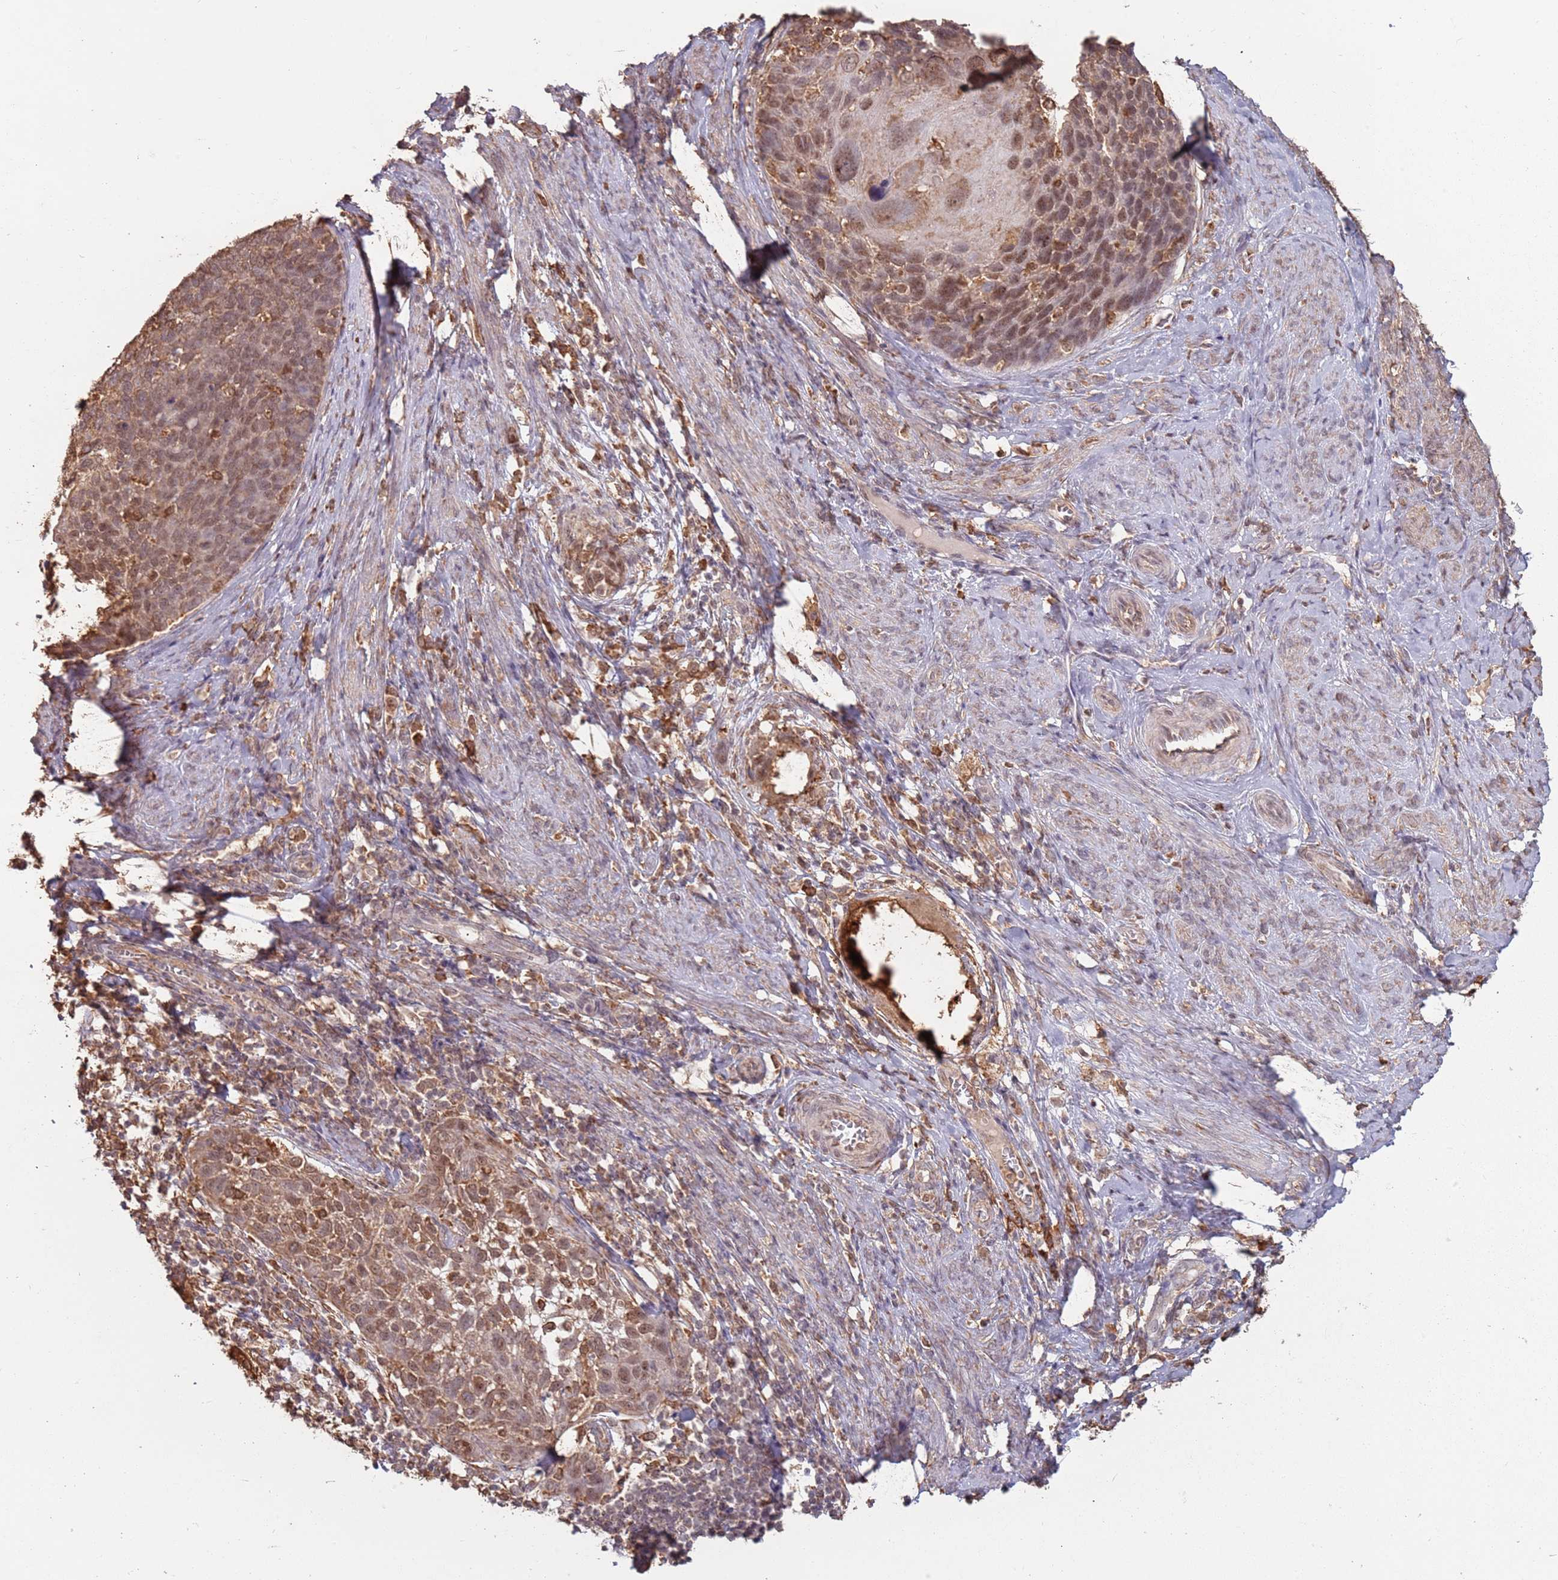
{"staining": {"intensity": "moderate", "quantity": ">75%", "location": "nuclear"}, "tissue": "cervical cancer", "cell_type": "Tumor cells", "image_type": "cancer", "snomed": [{"axis": "morphology", "description": "Squamous cell carcinoma, NOS"}, {"axis": "topography", "description": "Cervix"}], "caption": "Cervical cancer (squamous cell carcinoma) was stained to show a protein in brown. There is medium levels of moderate nuclear expression in approximately >75% of tumor cells.", "gene": "ATOSB", "patient": {"sex": "female", "age": 80}}